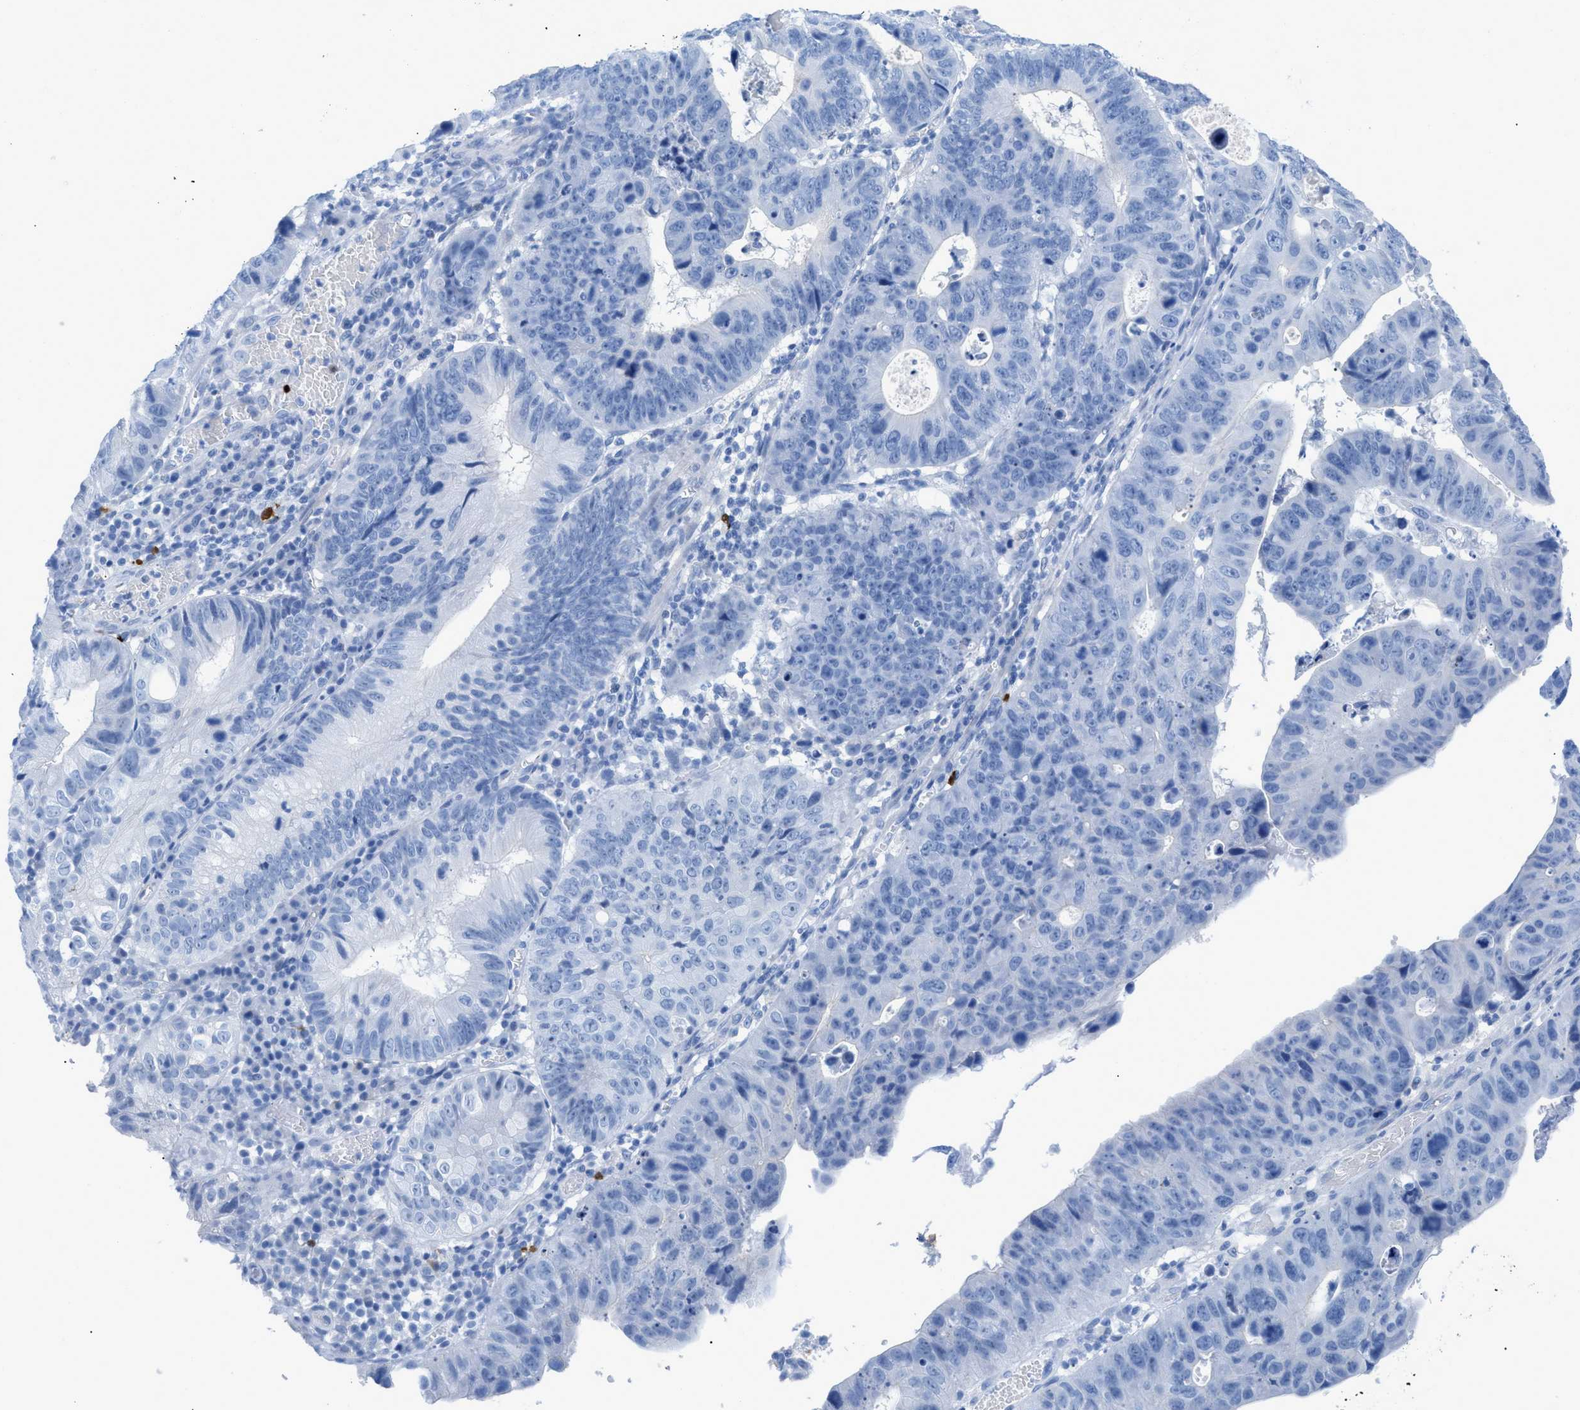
{"staining": {"intensity": "negative", "quantity": "none", "location": "none"}, "tissue": "stomach cancer", "cell_type": "Tumor cells", "image_type": "cancer", "snomed": [{"axis": "morphology", "description": "Adenocarcinoma, NOS"}, {"axis": "topography", "description": "Stomach"}], "caption": "High magnification brightfield microscopy of stomach adenocarcinoma stained with DAB (brown) and counterstained with hematoxylin (blue): tumor cells show no significant staining.", "gene": "TCL1A", "patient": {"sex": "male", "age": 59}}